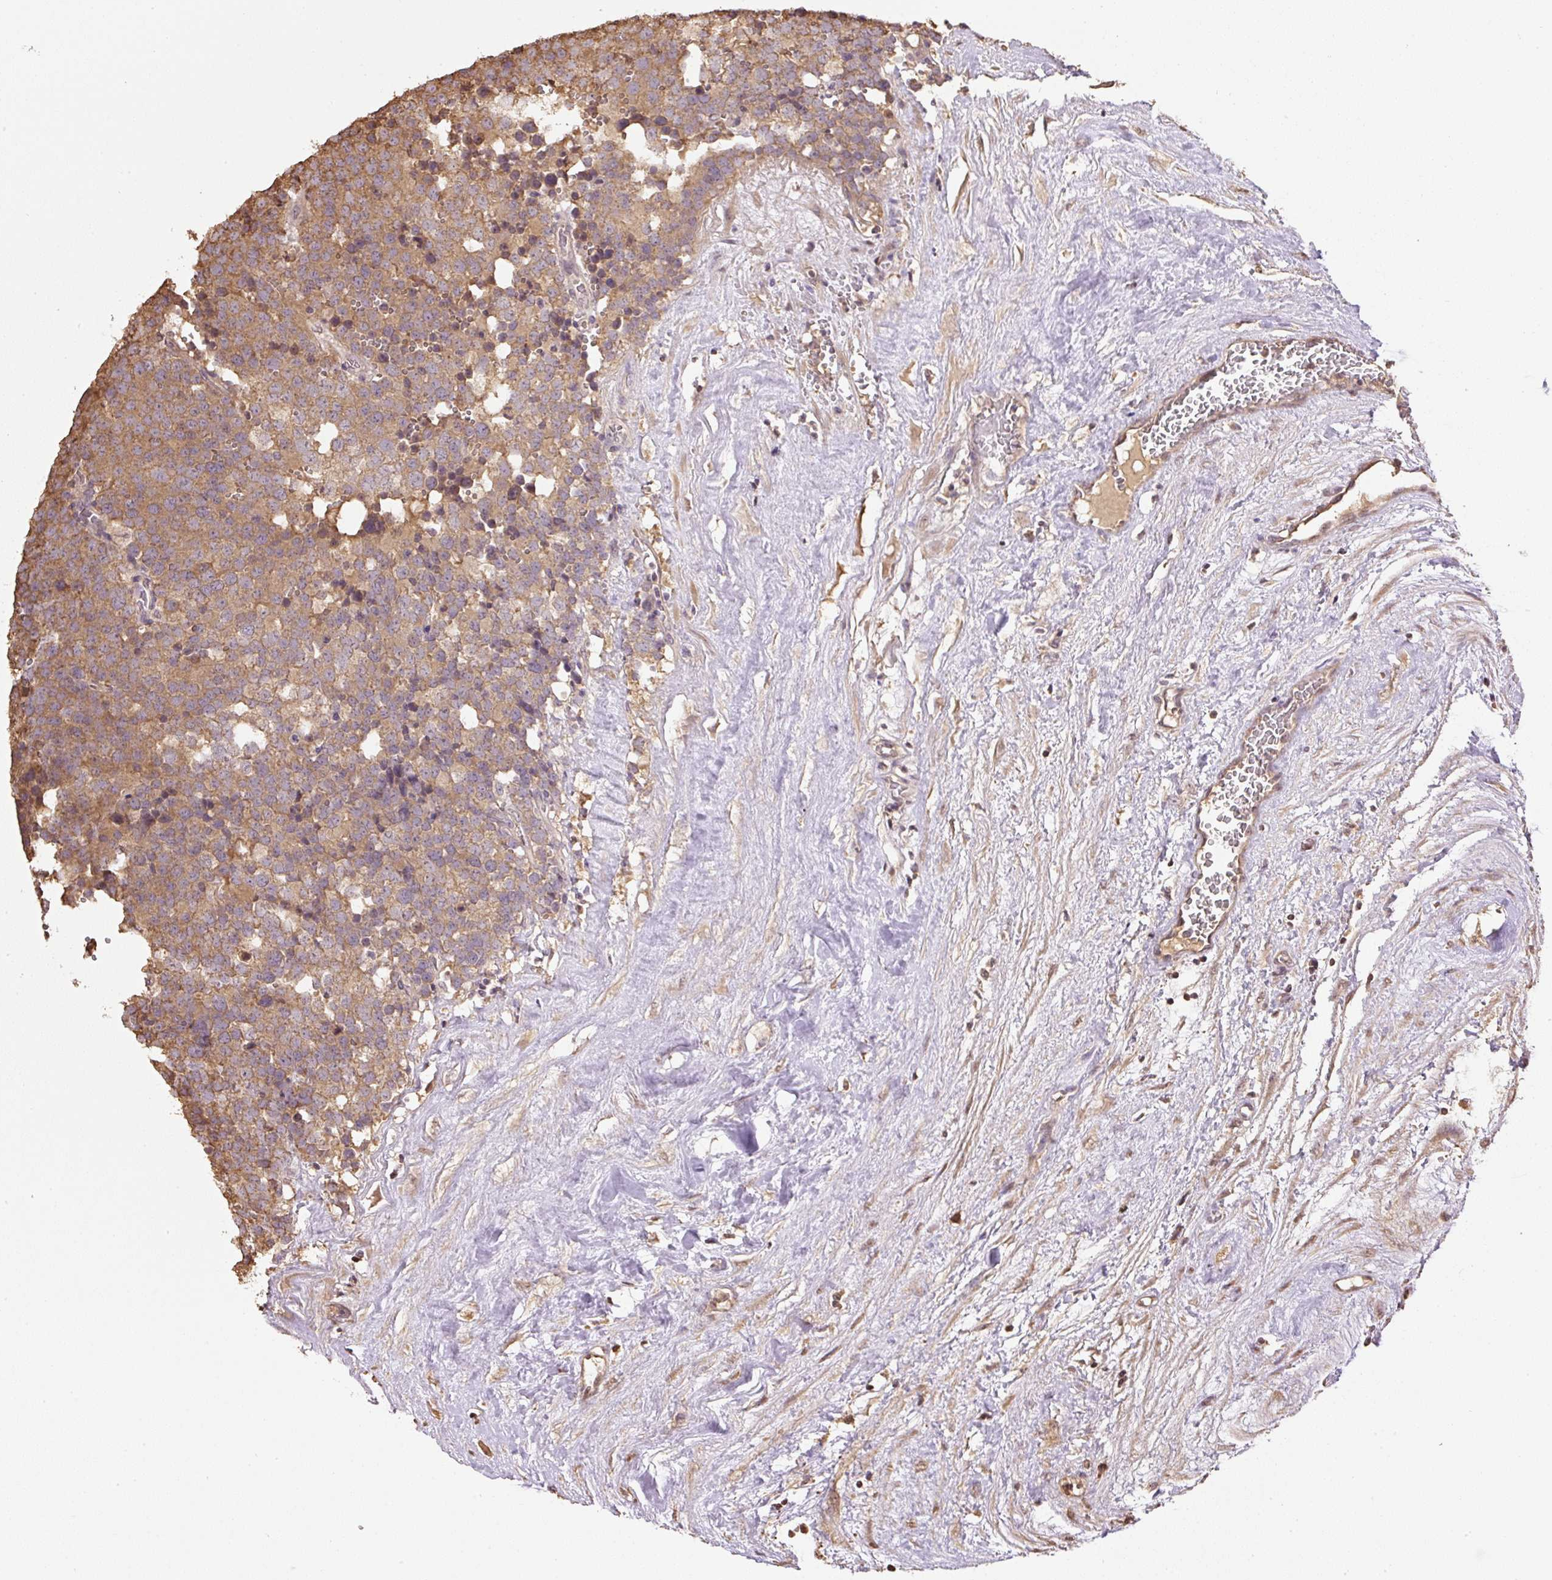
{"staining": {"intensity": "moderate", "quantity": ">75%", "location": "cytoplasmic/membranous"}, "tissue": "testis cancer", "cell_type": "Tumor cells", "image_type": "cancer", "snomed": [{"axis": "morphology", "description": "Seminoma, NOS"}, {"axis": "topography", "description": "Testis"}], "caption": "The image reveals a brown stain indicating the presence of a protein in the cytoplasmic/membranous of tumor cells in testis cancer (seminoma).", "gene": "TMEM170B", "patient": {"sex": "male", "age": 71}}